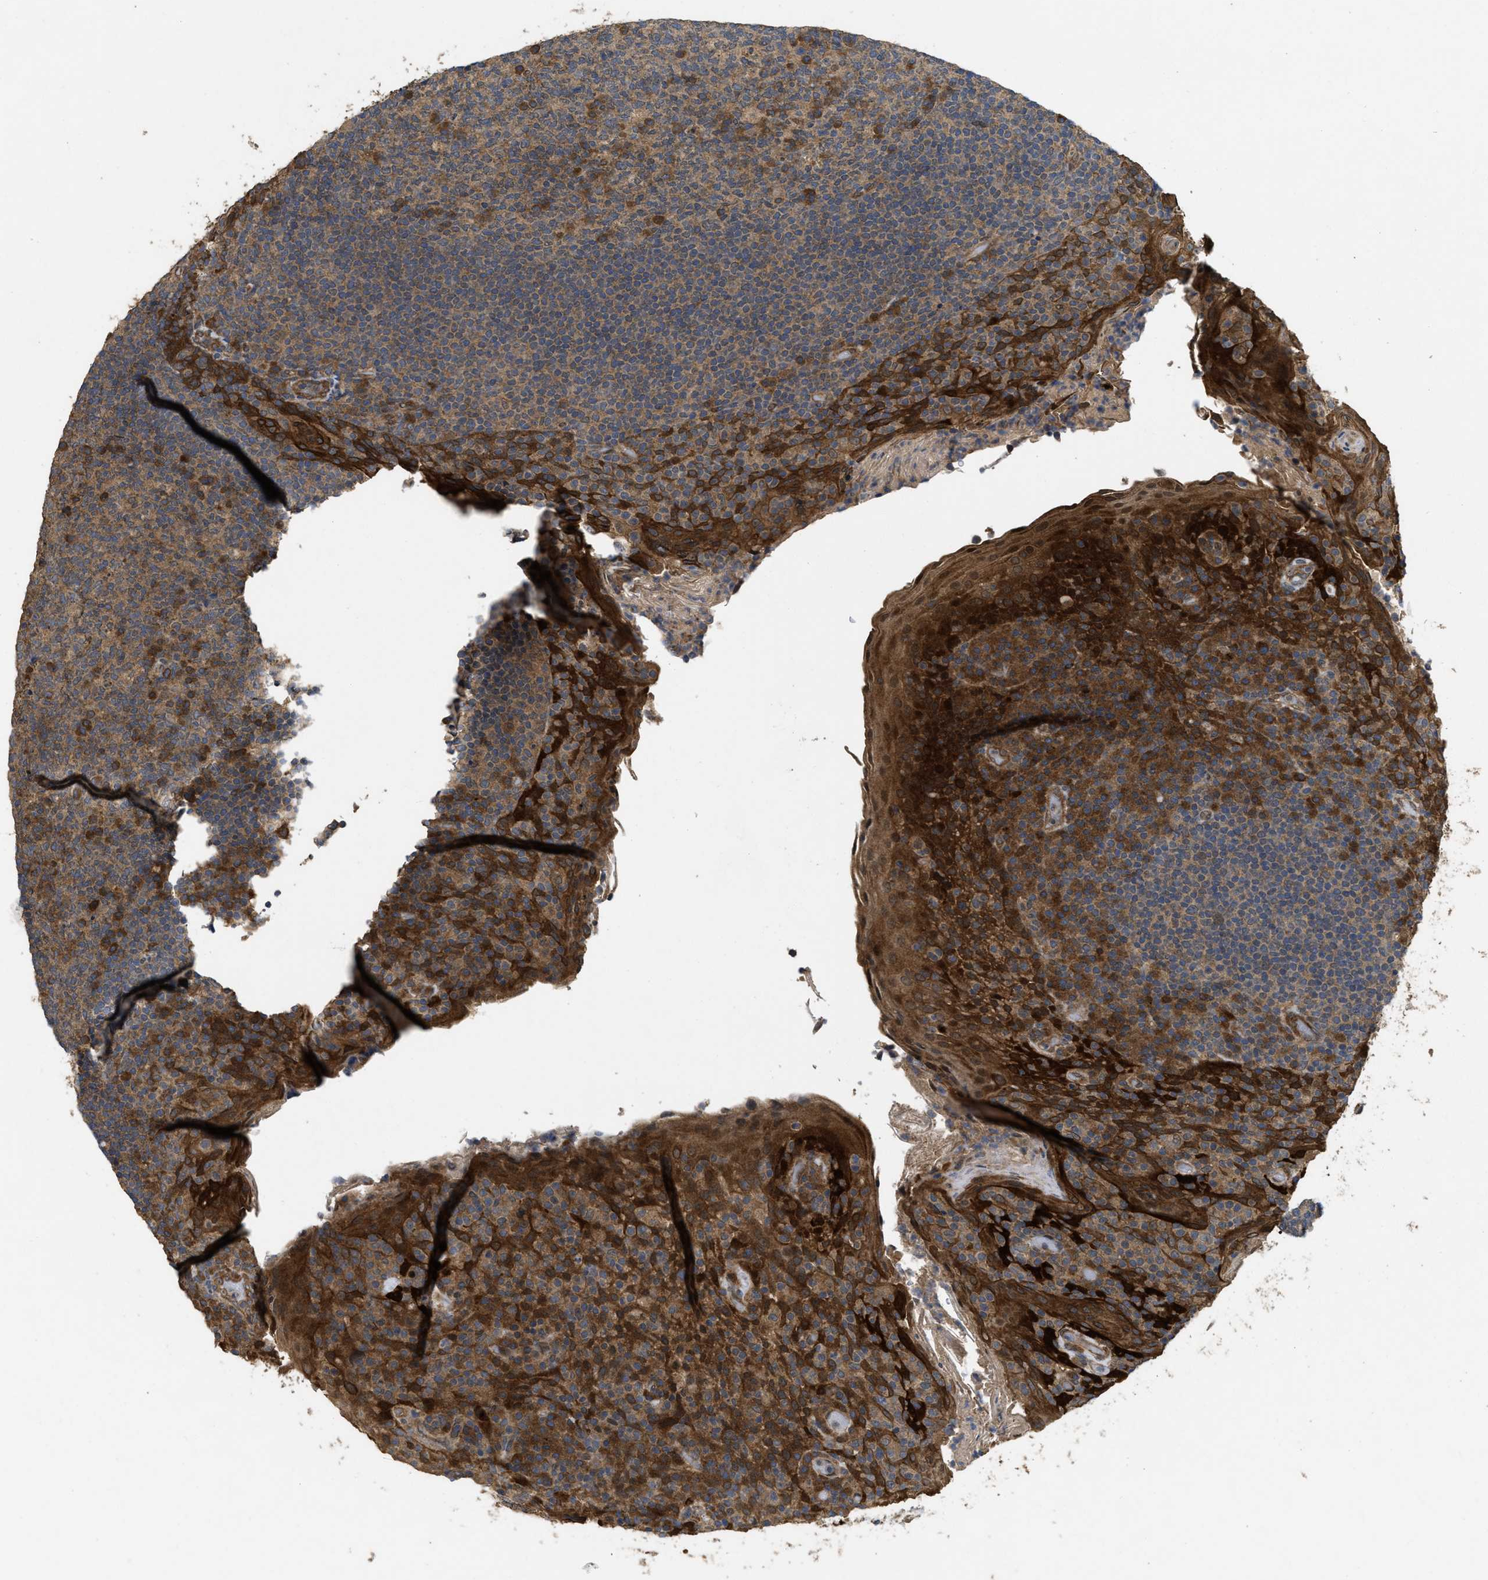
{"staining": {"intensity": "moderate", "quantity": "25%-75%", "location": "cytoplasmic/membranous"}, "tissue": "tonsil", "cell_type": "Germinal center cells", "image_type": "normal", "snomed": [{"axis": "morphology", "description": "Normal tissue, NOS"}, {"axis": "topography", "description": "Tonsil"}], "caption": "Immunohistochemistry of benign tonsil demonstrates medium levels of moderate cytoplasmic/membranous staining in approximately 25%-75% of germinal center cells.", "gene": "FZD6", "patient": {"sex": "male", "age": 17}}